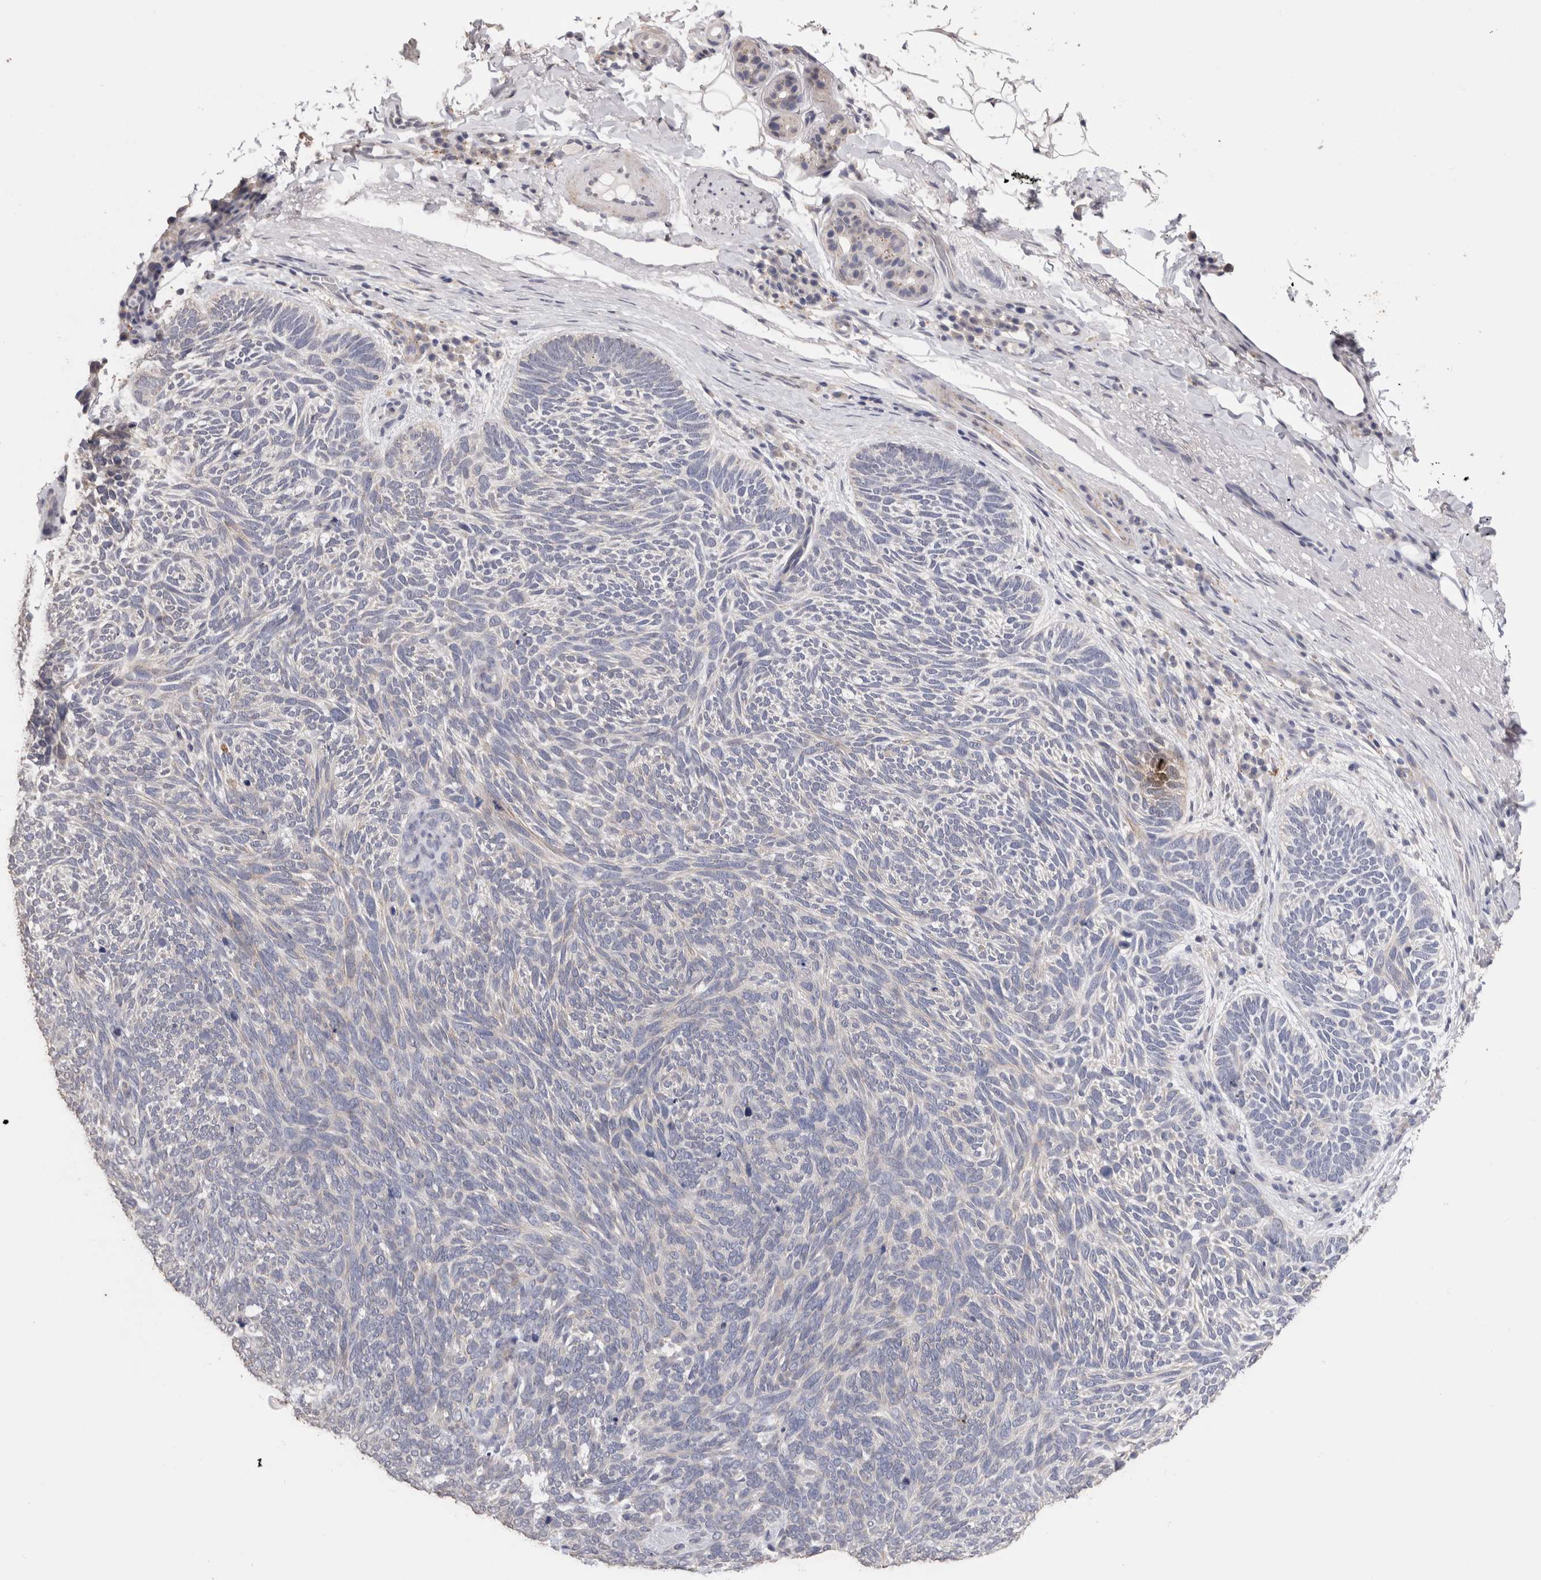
{"staining": {"intensity": "negative", "quantity": "none", "location": "none"}, "tissue": "skin cancer", "cell_type": "Tumor cells", "image_type": "cancer", "snomed": [{"axis": "morphology", "description": "Basal cell carcinoma"}, {"axis": "topography", "description": "Skin"}], "caption": "Protein analysis of skin basal cell carcinoma displays no significant positivity in tumor cells. (Stains: DAB immunohistochemistry with hematoxylin counter stain, Microscopy: brightfield microscopy at high magnification).", "gene": "CDH6", "patient": {"sex": "female", "age": 85}}